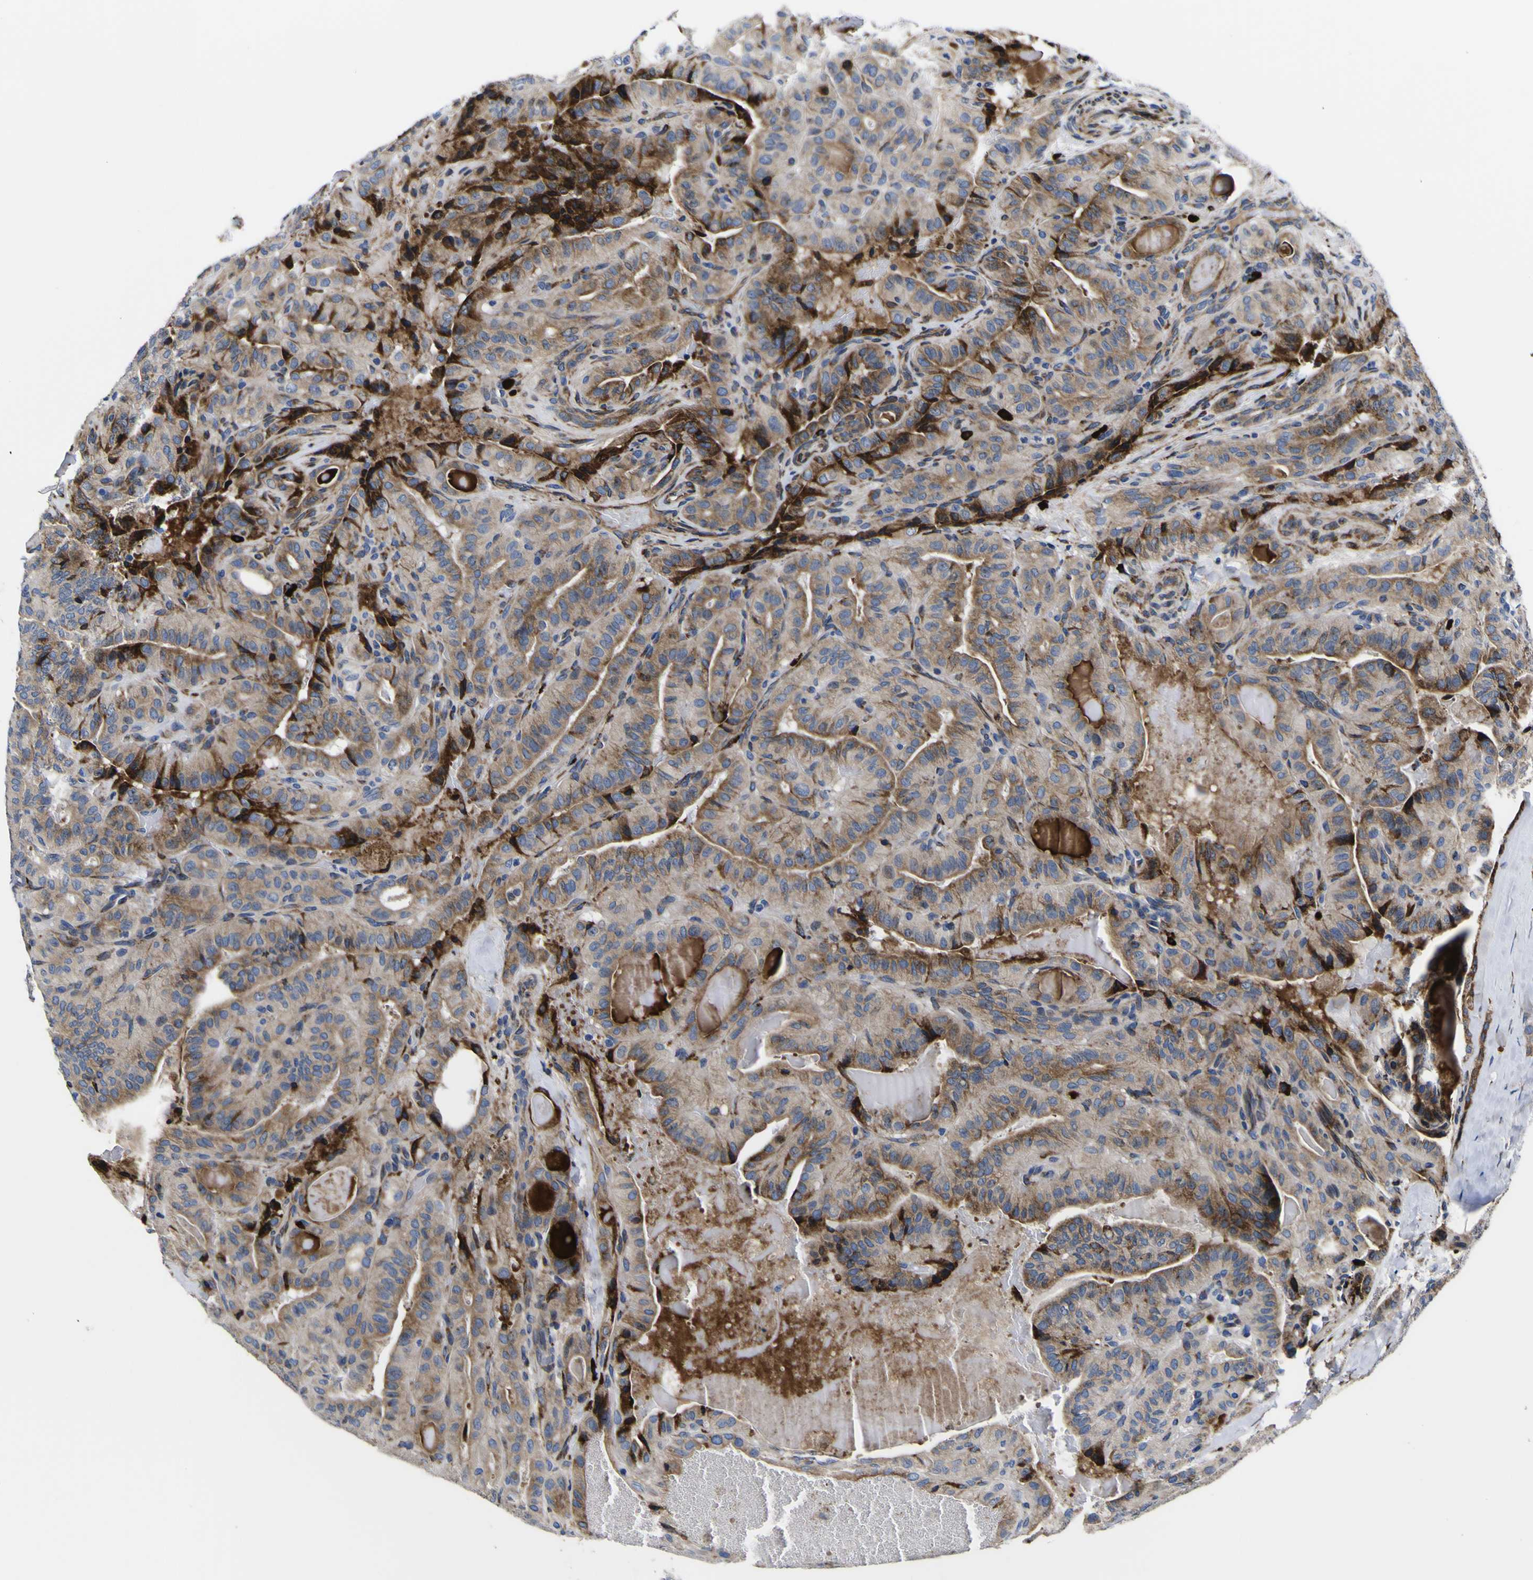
{"staining": {"intensity": "moderate", "quantity": ">75%", "location": "cytoplasmic/membranous"}, "tissue": "thyroid cancer", "cell_type": "Tumor cells", "image_type": "cancer", "snomed": [{"axis": "morphology", "description": "Papillary adenocarcinoma, NOS"}, {"axis": "topography", "description": "Thyroid gland"}], "caption": "An IHC micrograph of tumor tissue is shown. Protein staining in brown shows moderate cytoplasmic/membranous positivity in thyroid cancer (papillary adenocarcinoma) within tumor cells. The protein is shown in brown color, while the nuclei are stained blue.", "gene": "SCD", "patient": {"sex": "male", "age": 77}}